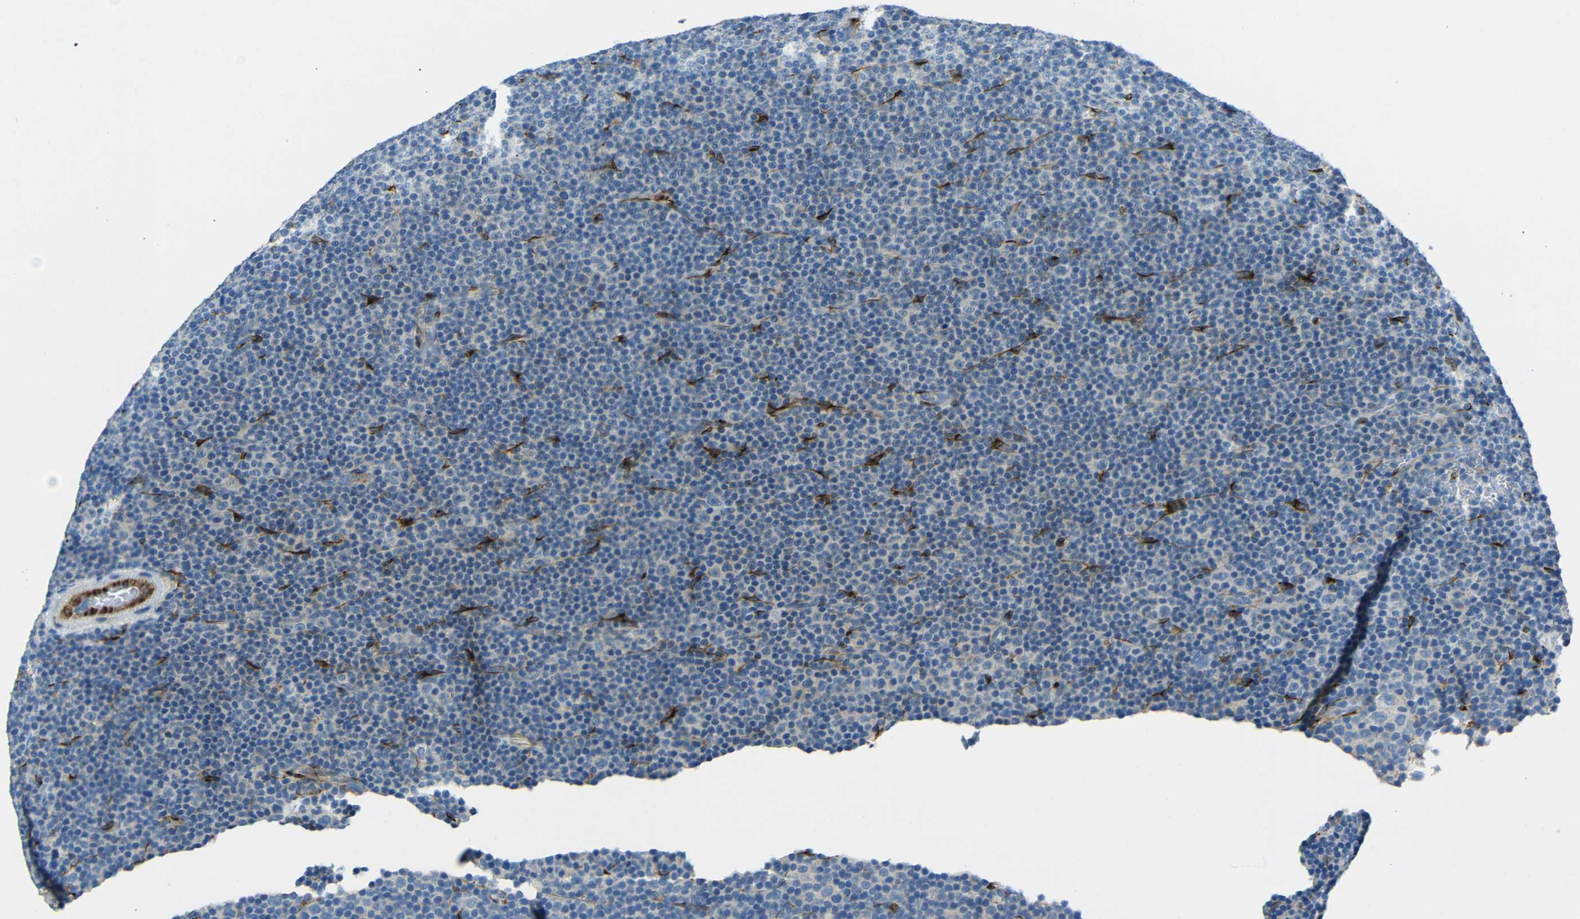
{"staining": {"intensity": "negative", "quantity": "none", "location": "none"}, "tissue": "lymphoma", "cell_type": "Tumor cells", "image_type": "cancer", "snomed": [{"axis": "morphology", "description": "Malignant lymphoma, non-Hodgkin's type, Low grade"}, {"axis": "topography", "description": "Lymph node"}], "caption": "The IHC micrograph has no significant positivity in tumor cells of low-grade malignant lymphoma, non-Hodgkin's type tissue. Nuclei are stained in blue.", "gene": "DCLK1", "patient": {"sex": "female", "age": 67}}